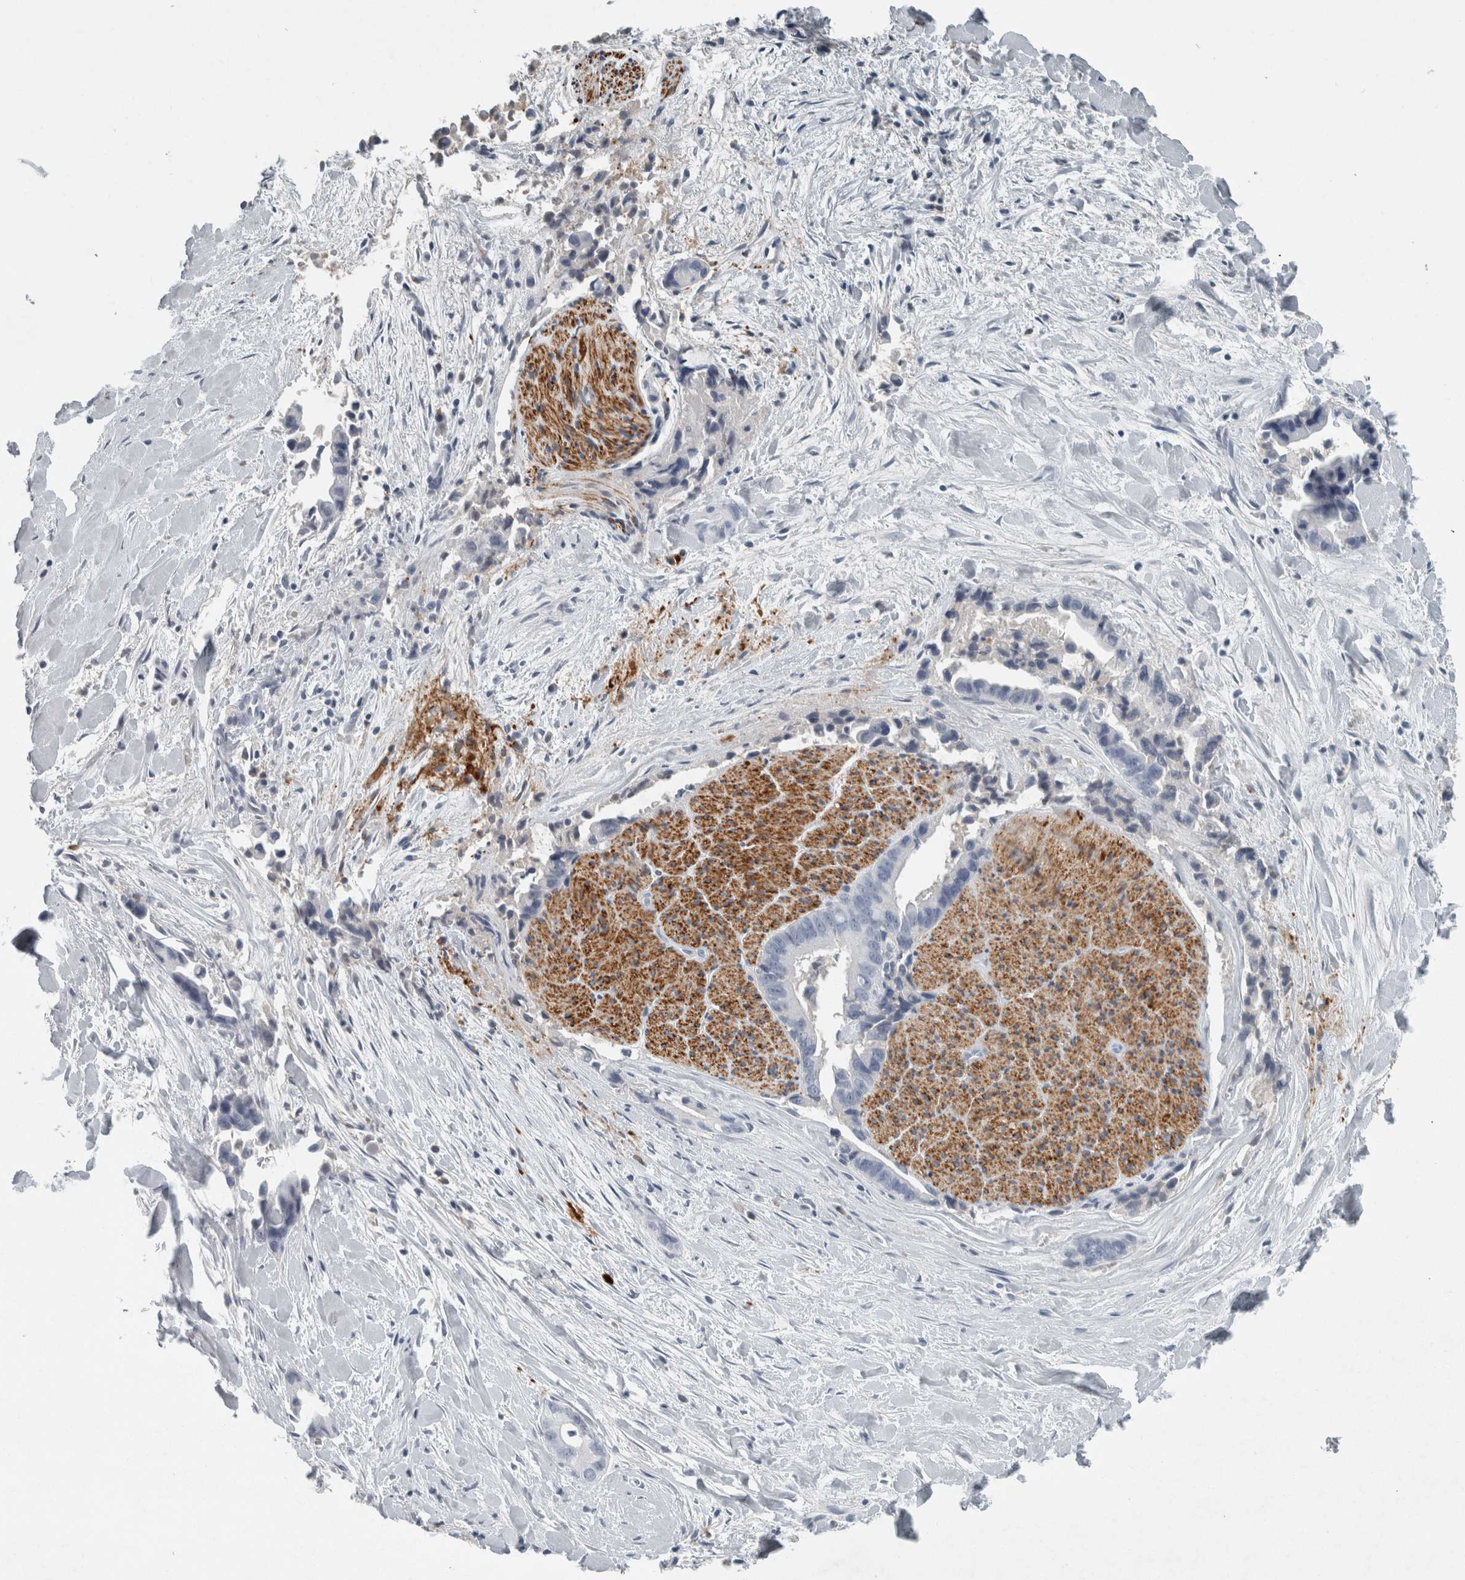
{"staining": {"intensity": "negative", "quantity": "none", "location": "none"}, "tissue": "liver cancer", "cell_type": "Tumor cells", "image_type": "cancer", "snomed": [{"axis": "morphology", "description": "Cholangiocarcinoma"}, {"axis": "topography", "description": "Liver"}], "caption": "This is an IHC image of human cholangiocarcinoma (liver). There is no staining in tumor cells.", "gene": "CHL1", "patient": {"sex": "female", "age": 55}}